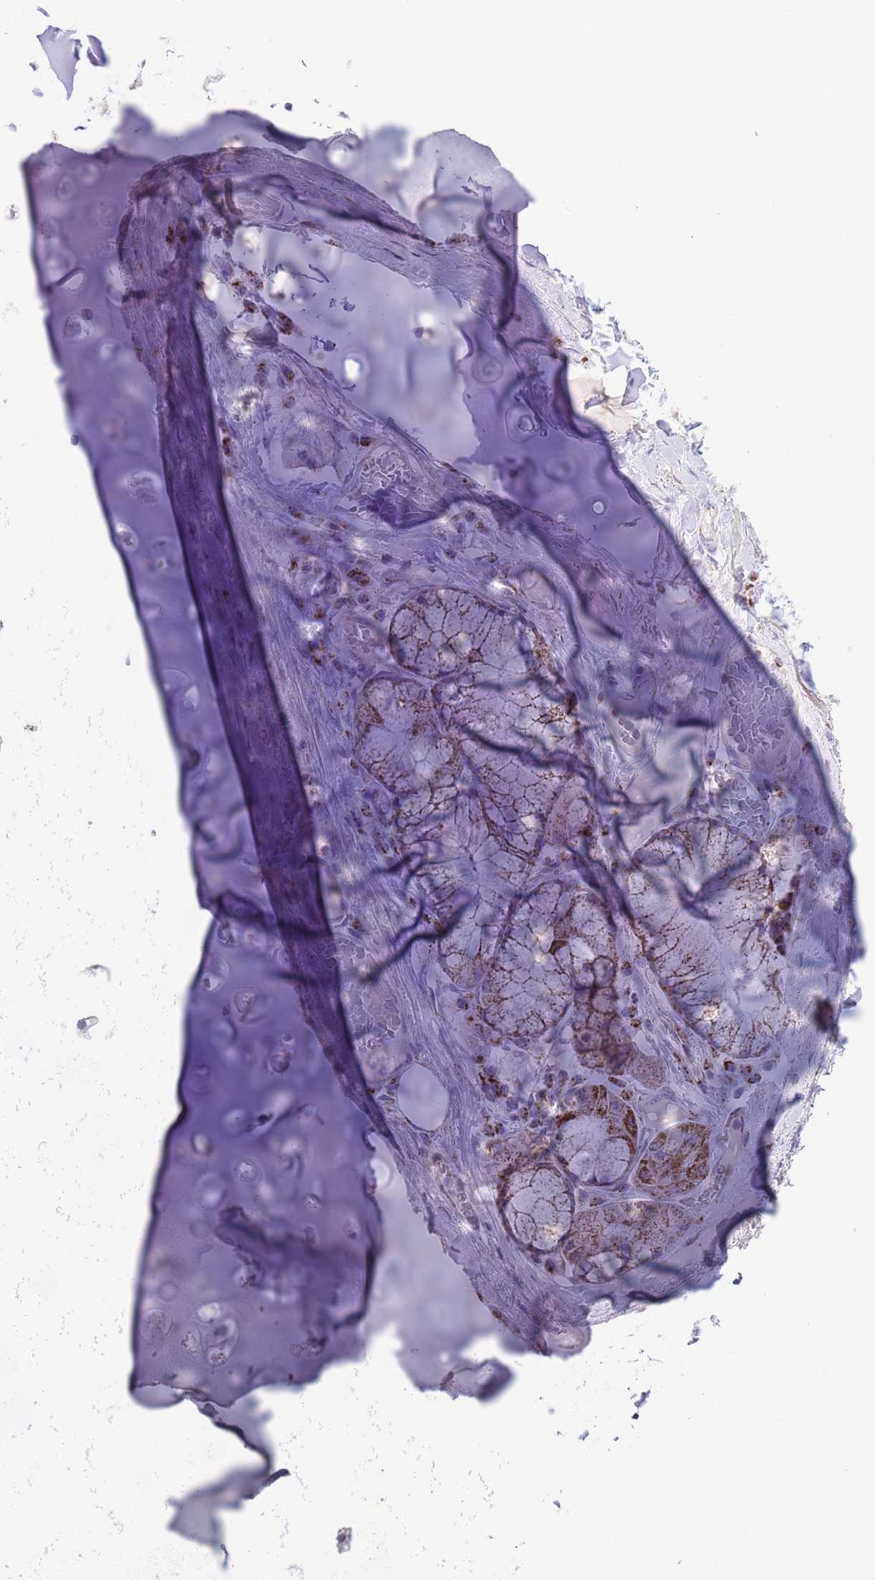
{"staining": {"intensity": "negative", "quantity": "none", "location": "none"}, "tissue": "adipose tissue", "cell_type": "Adipocytes", "image_type": "normal", "snomed": [{"axis": "morphology", "description": "Normal tissue, NOS"}, {"axis": "topography", "description": "Cartilage tissue"}, {"axis": "topography", "description": "Bronchus"}], "caption": "The image exhibits no significant positivity in adipocytes of adipose tissue. Nuclei are stained in blue.", "gene": "ATP6V1B1", "patient": {"sex": "male", "age": 56}}